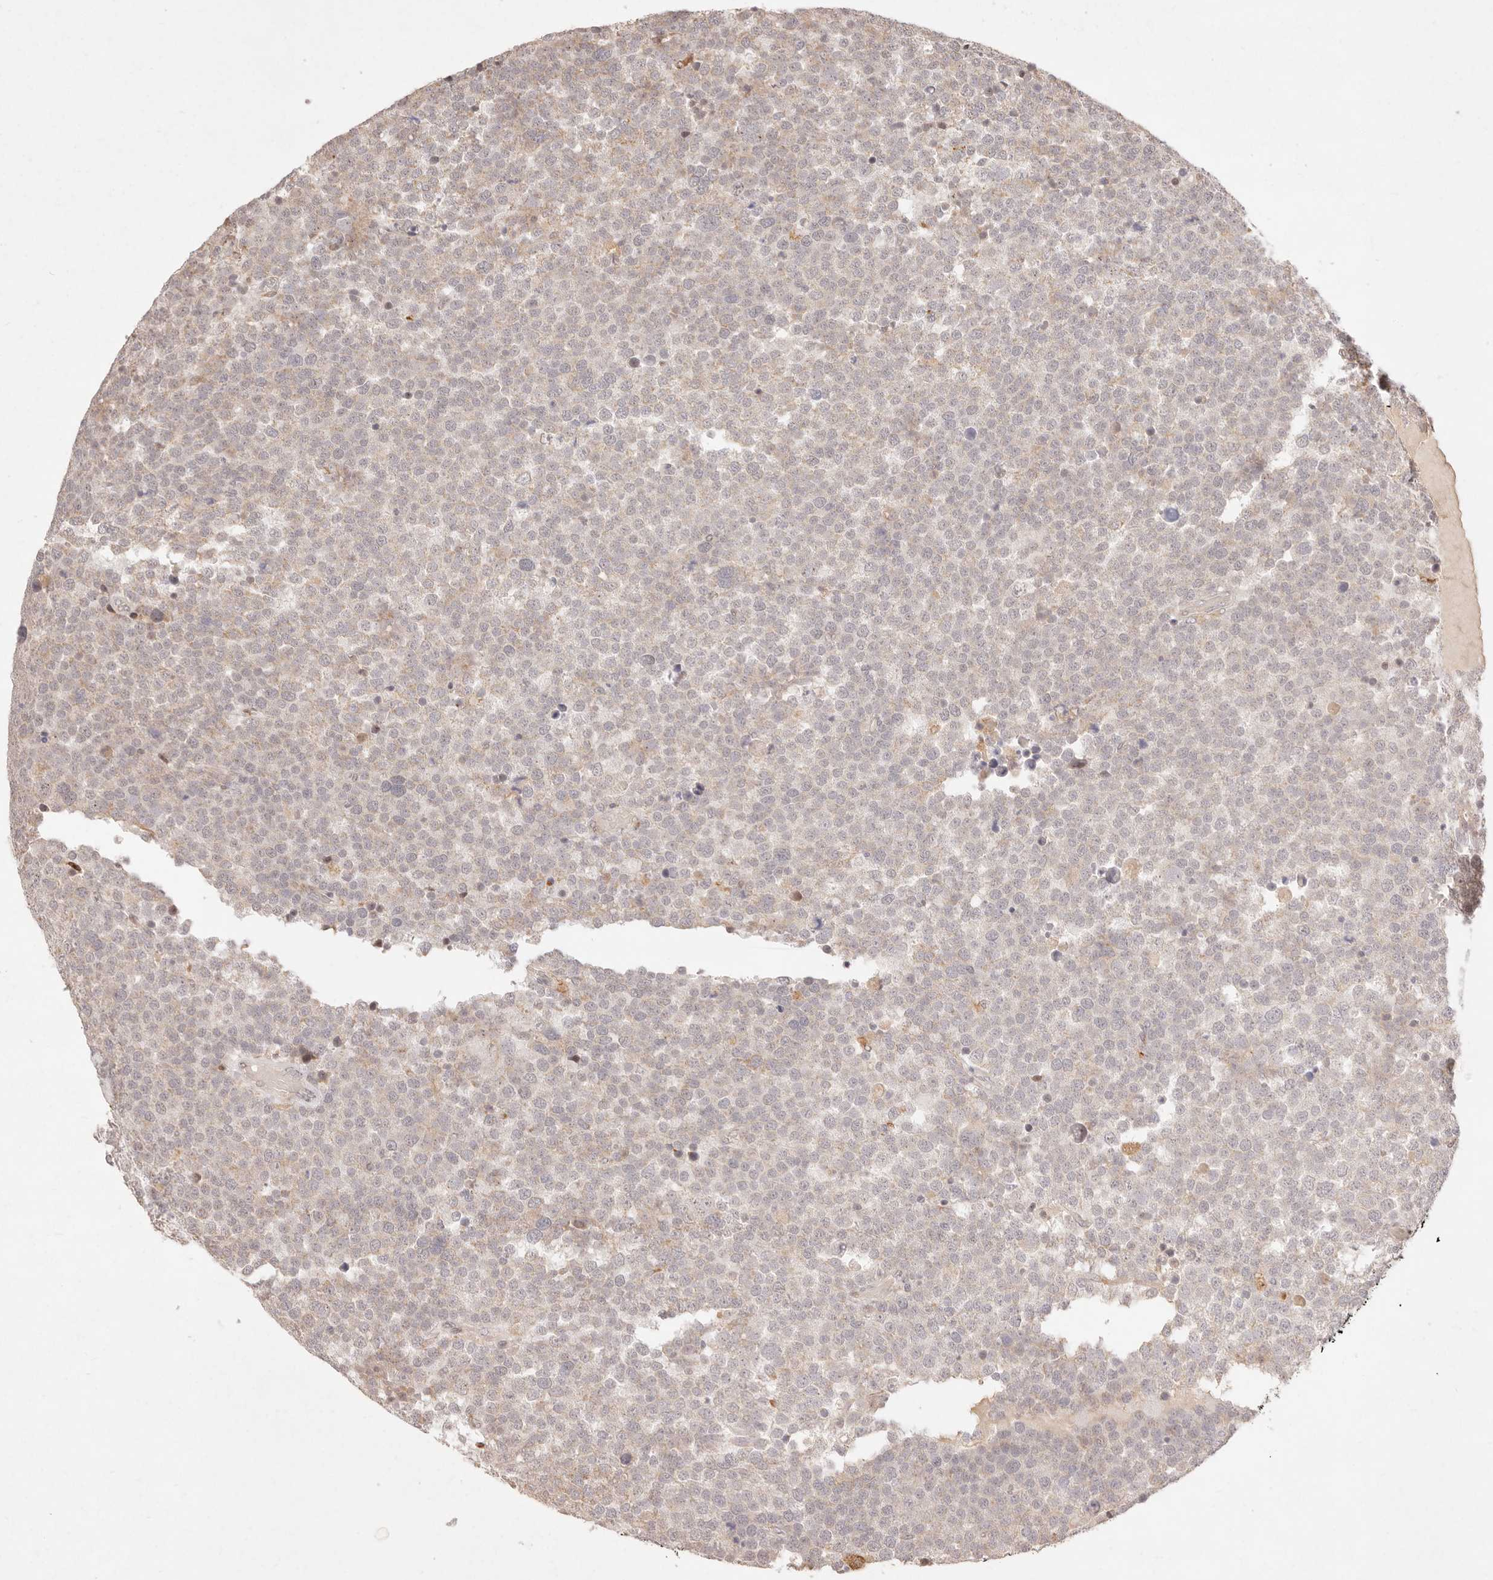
{"staining": {"intensity": "negative", "quantity": "none", "location": "none"}, "tissue": "testis cancer", "cell_type": "Tumor cells", "image_type": "cancer", "snomed": [{"axis": "morphology", "description": "Seminoma, NOS"}, {"axis": "topography", "description": "Testis"}], "caption": "Immunohistochemistry (IHC) photomicrograph of seminoma (testis) stained for a protein (brown), which reveals no staining in tumor cells.", "gene": "C1orf127", "patient": {"sex": "male", "age": 71}}